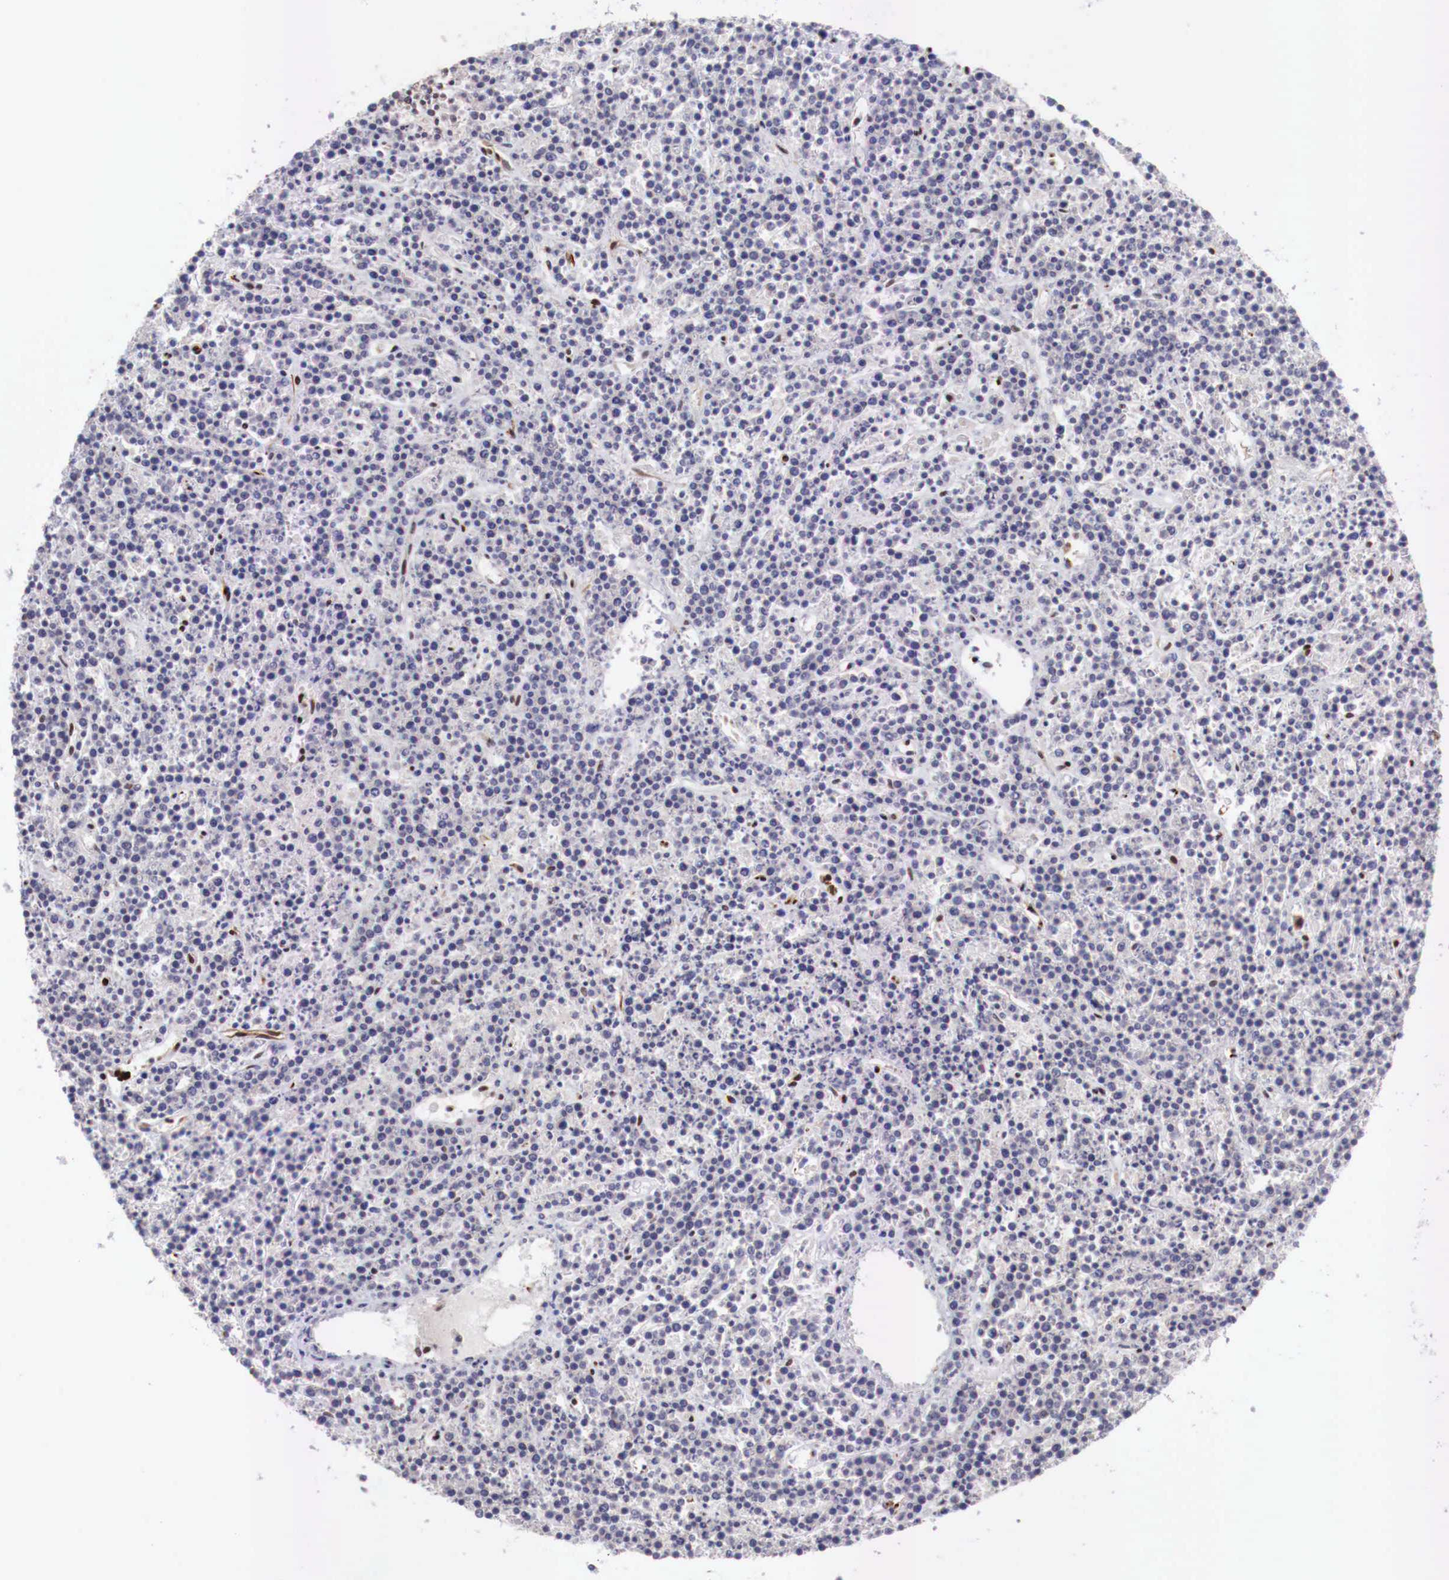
{"staining": {"intensity": "negative", "quantity": "none", "location": "none"}, "tissue": "lymphoma", "cell_type": "Tumor cells", "image_type": "cancer", "snomed": [{"axis": "morphology", "description": "Malignant lymphoma, non-Hodgkin's type, High grade"}, {"axis": "topography", "description": "Ovary"}], "caption": "Immunohistochemical staining of lymphoma exhibits no significant positivity in tumor cells. (Stains: DAB immunohistochemistry (IHC) with hematoxylin counter stain, Microscopy: brightfield microscopy at high magnification).", "gene": "WT1", "patient": {"sex": "female", "age": 56}}